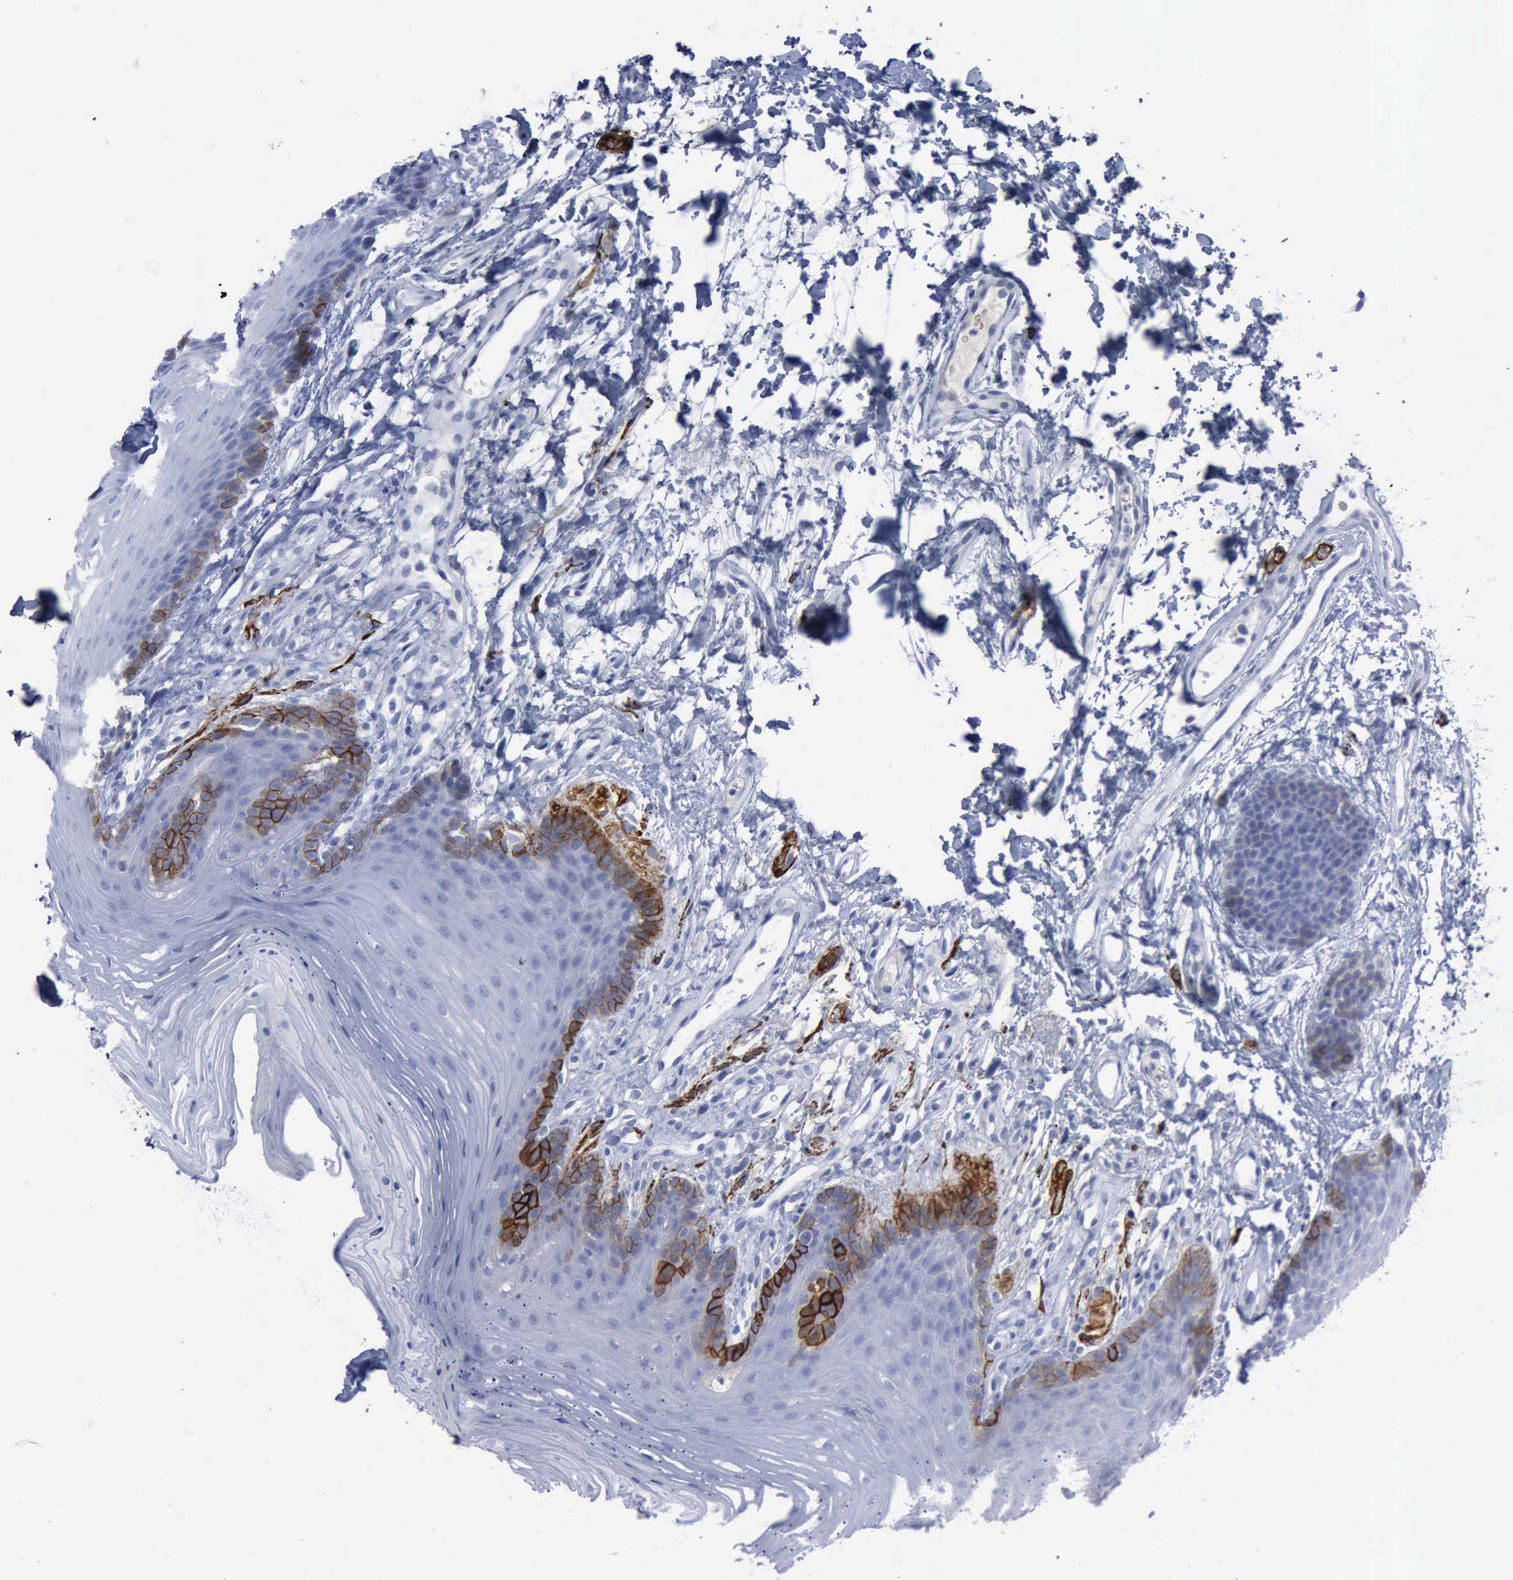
{"staining": {"intensity": "strong", "quantity": "<25%", "location": "cytoplasmic/membranous"}, "tissue": "oral mucosa", "cell_type": "Squamous epithelial cells", "image_type": "normal", "snomed": [{"axis": "morphology", "description": "Normal tissue, NOS"}, {"axis": "topography", "description": "Oral tissue"}], "caption": "High-magnification brightfield microscopy of unremarkable oral mucosa stained with DAB (3,3'-diaminobenzidine) (brown) and counterstained with hematoxylin (blue). squamous epithelial cells exhibit strong cytoplasmic/membranous expression is seen in about<25% of cells.", "gene": "NGFR", "patient": {"sex": "male", "age": 62}}